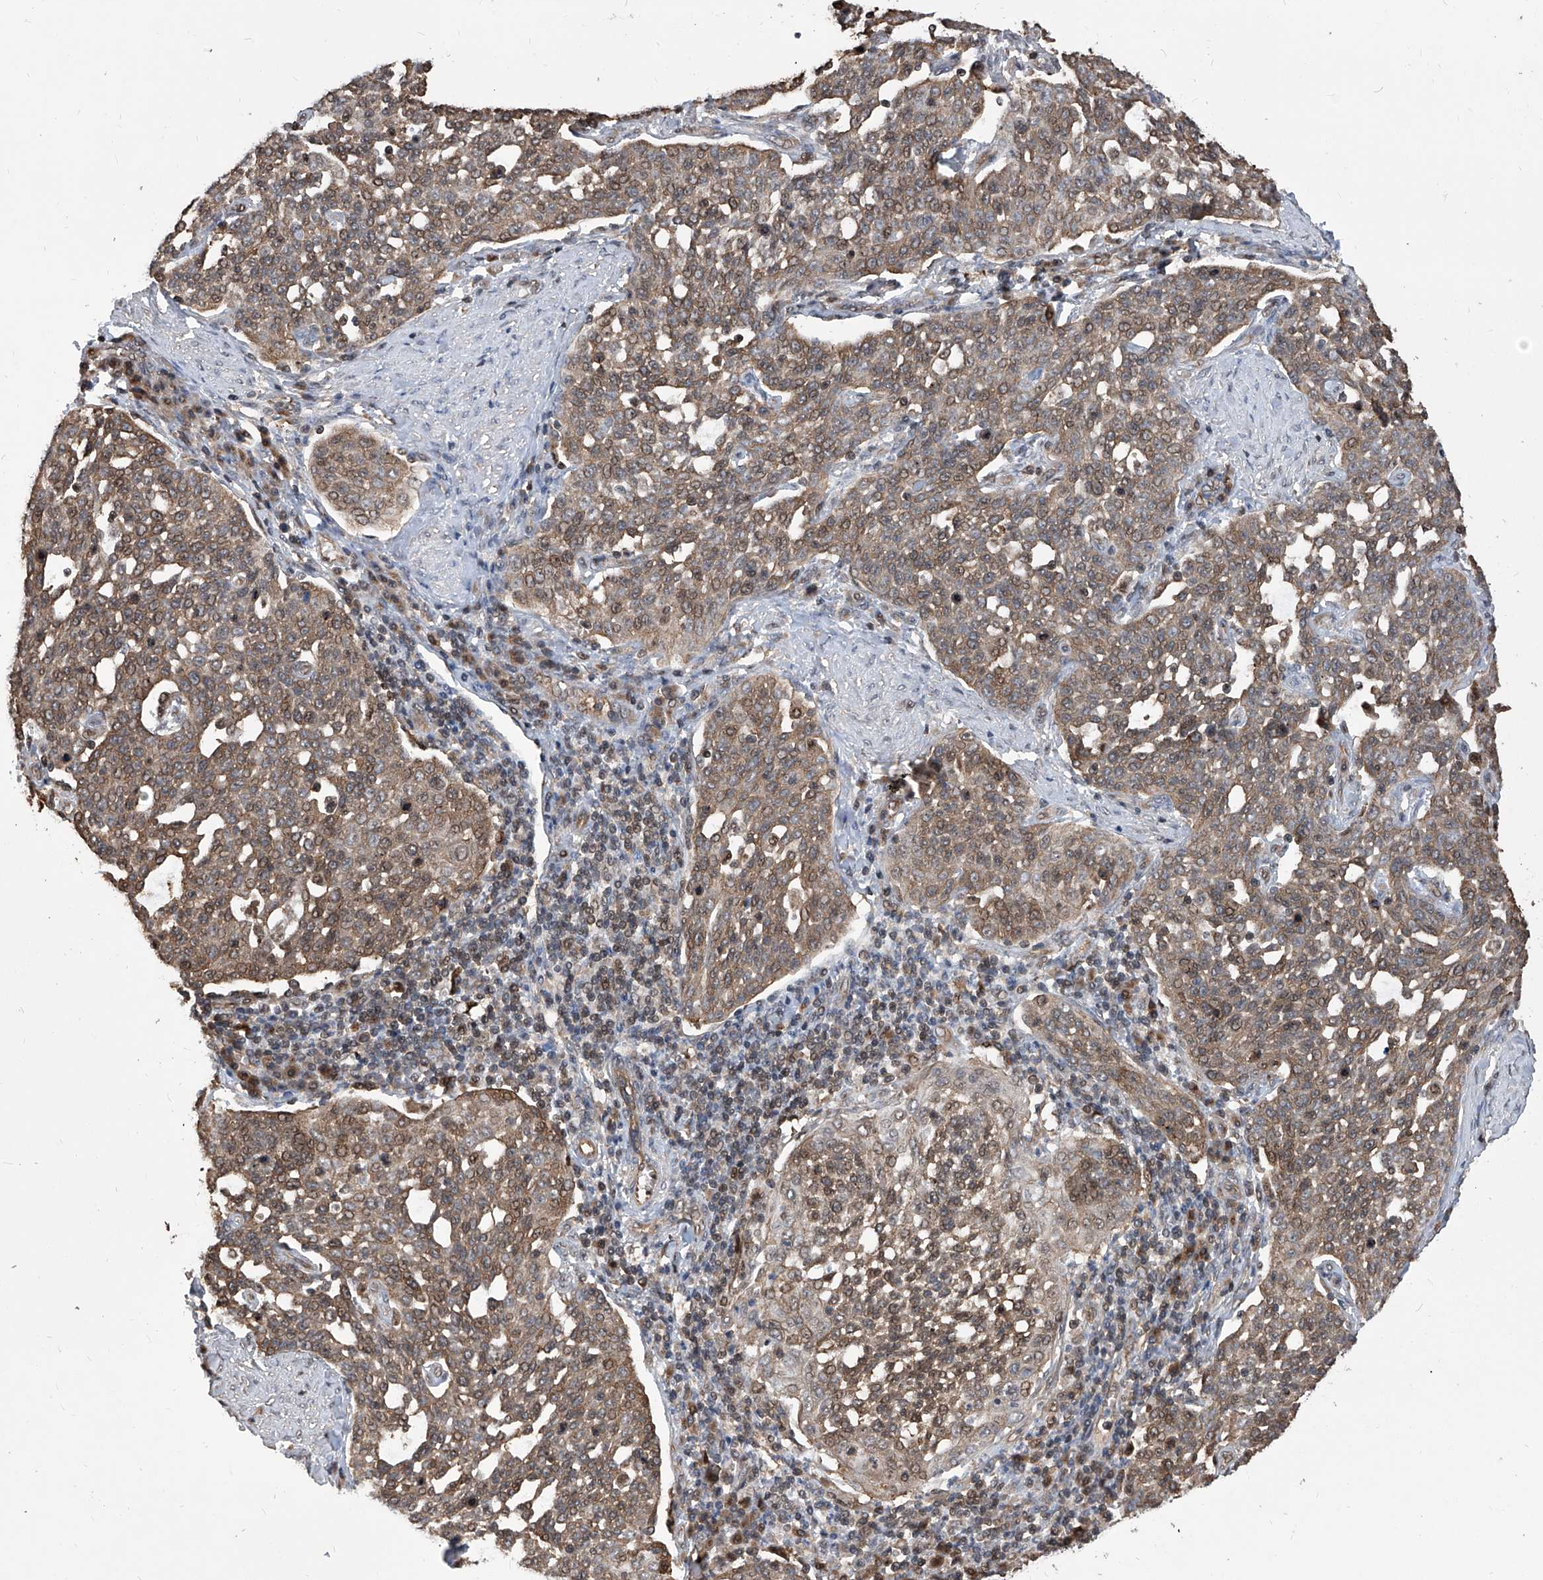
{"staining": {"intensity": "moderate", "quantity": ">75%", "location": "cytoplasmic/membranous,nuclear"}, "tissue": "cervical cancer", "cell_type": "Tumor cells", "image_type": "cancer", "snomed": [{"axis": "morphology", "description": "Squamous cell carcinoma, NOS"}, {"axis": "topography", "description": "Cervix"}], "caption": "A brown stain labels moderate cytoplasmic/membranous and nuclear staining of a protein in squamous cell carcinoma (cervical) tumor cells.", "gene": "PSMB1", "patient": {"sex": "female", "age": 34}}